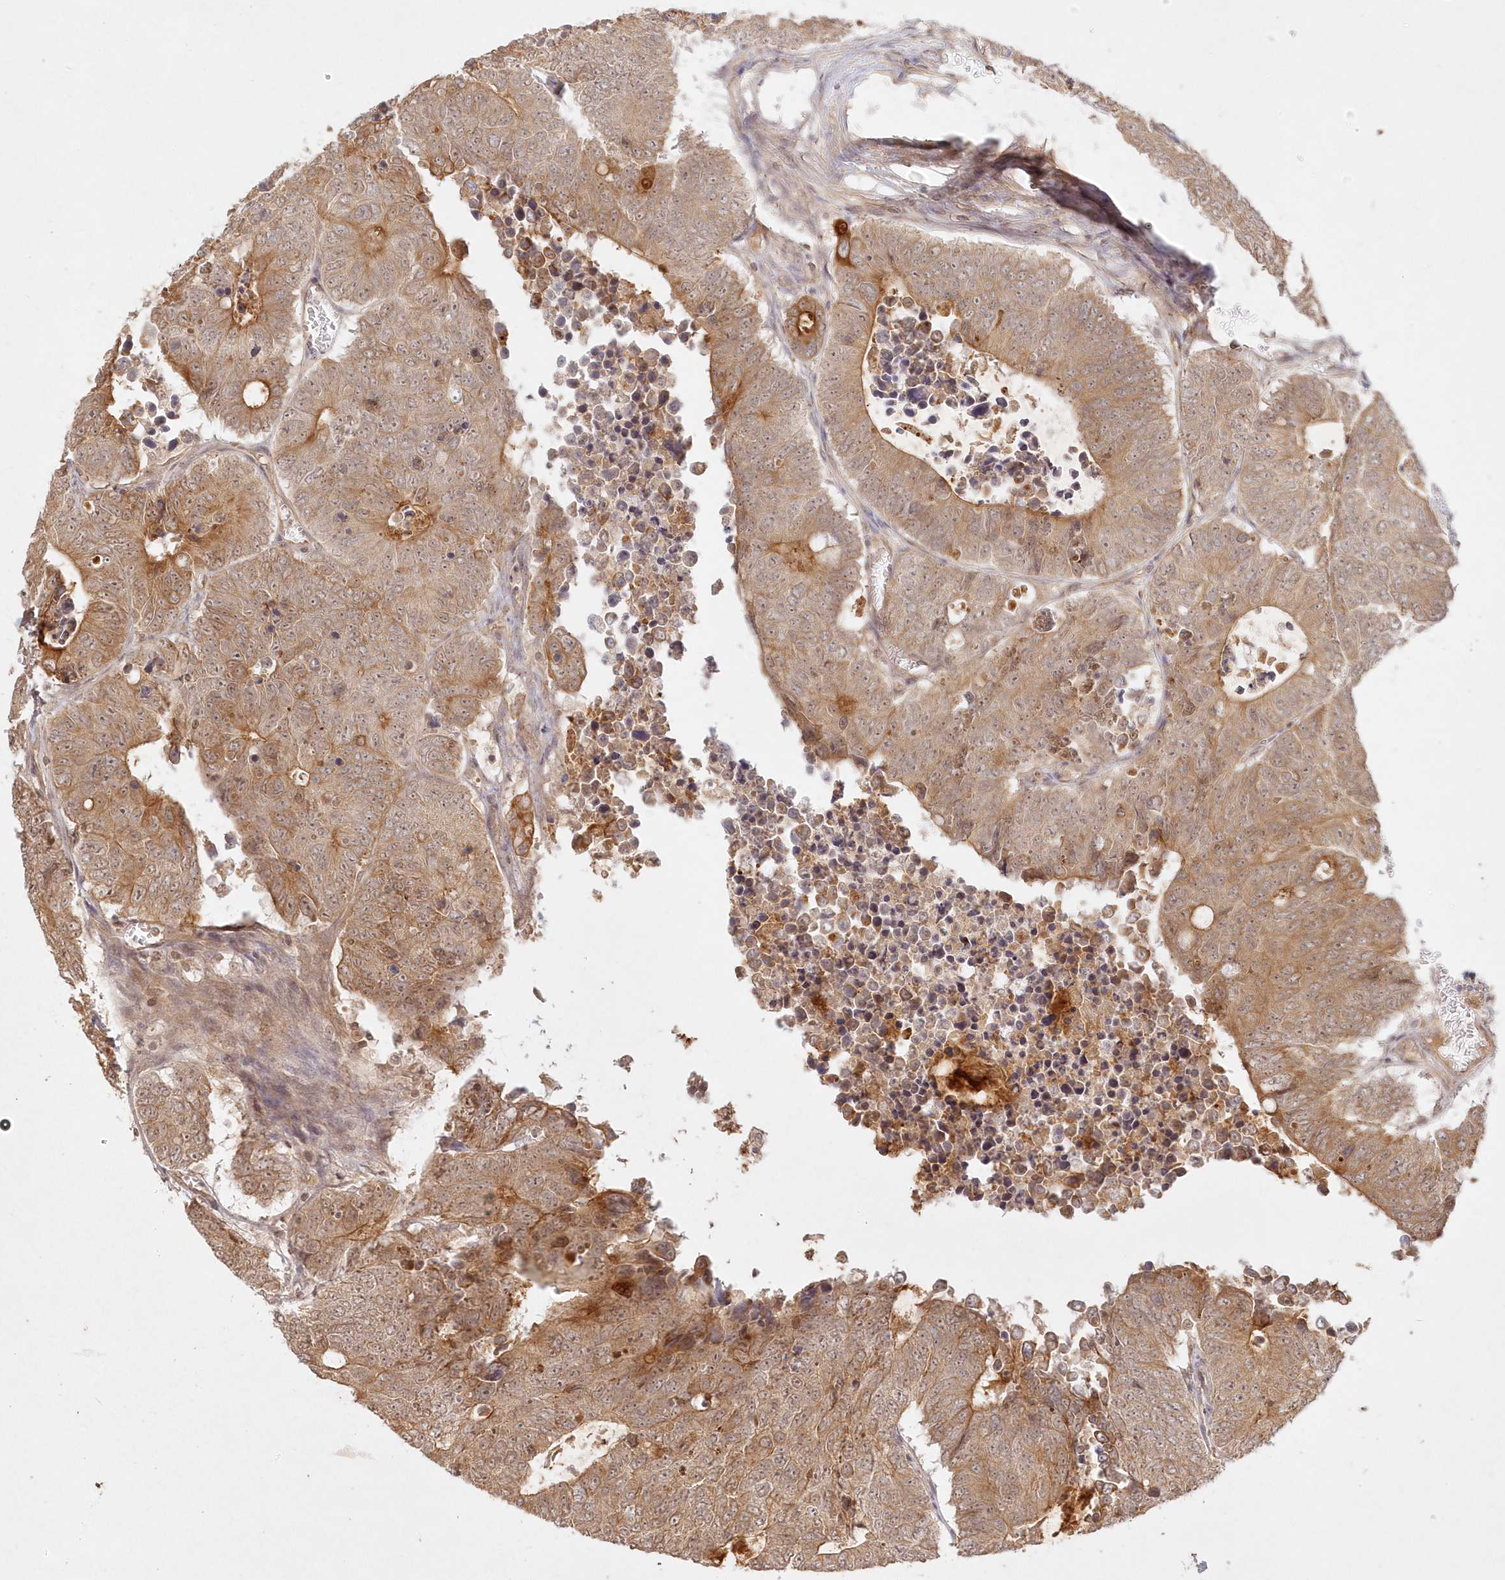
{"staining": {"intensity": "moderate", "quantity": ">75%", "location": "cytoplasmic/membranous"}, "tissue": "colorectal cancer", "cell_type": "Tumor cells", "image_type": "cancer", "snomed": [{"axis": "morphology", "description": "Adenocarcinoma, NOS"}, {"axis": "topography", "description": "Colon"}], "caption": "A histopathology image of human adenocarcinoma (colorectal) stained for a protein shows moderate cytoplasmic/membranous brown staining in tumor cells.", "gene": "KIAA0232", "patient": {"sex": "male", "age": 87}}